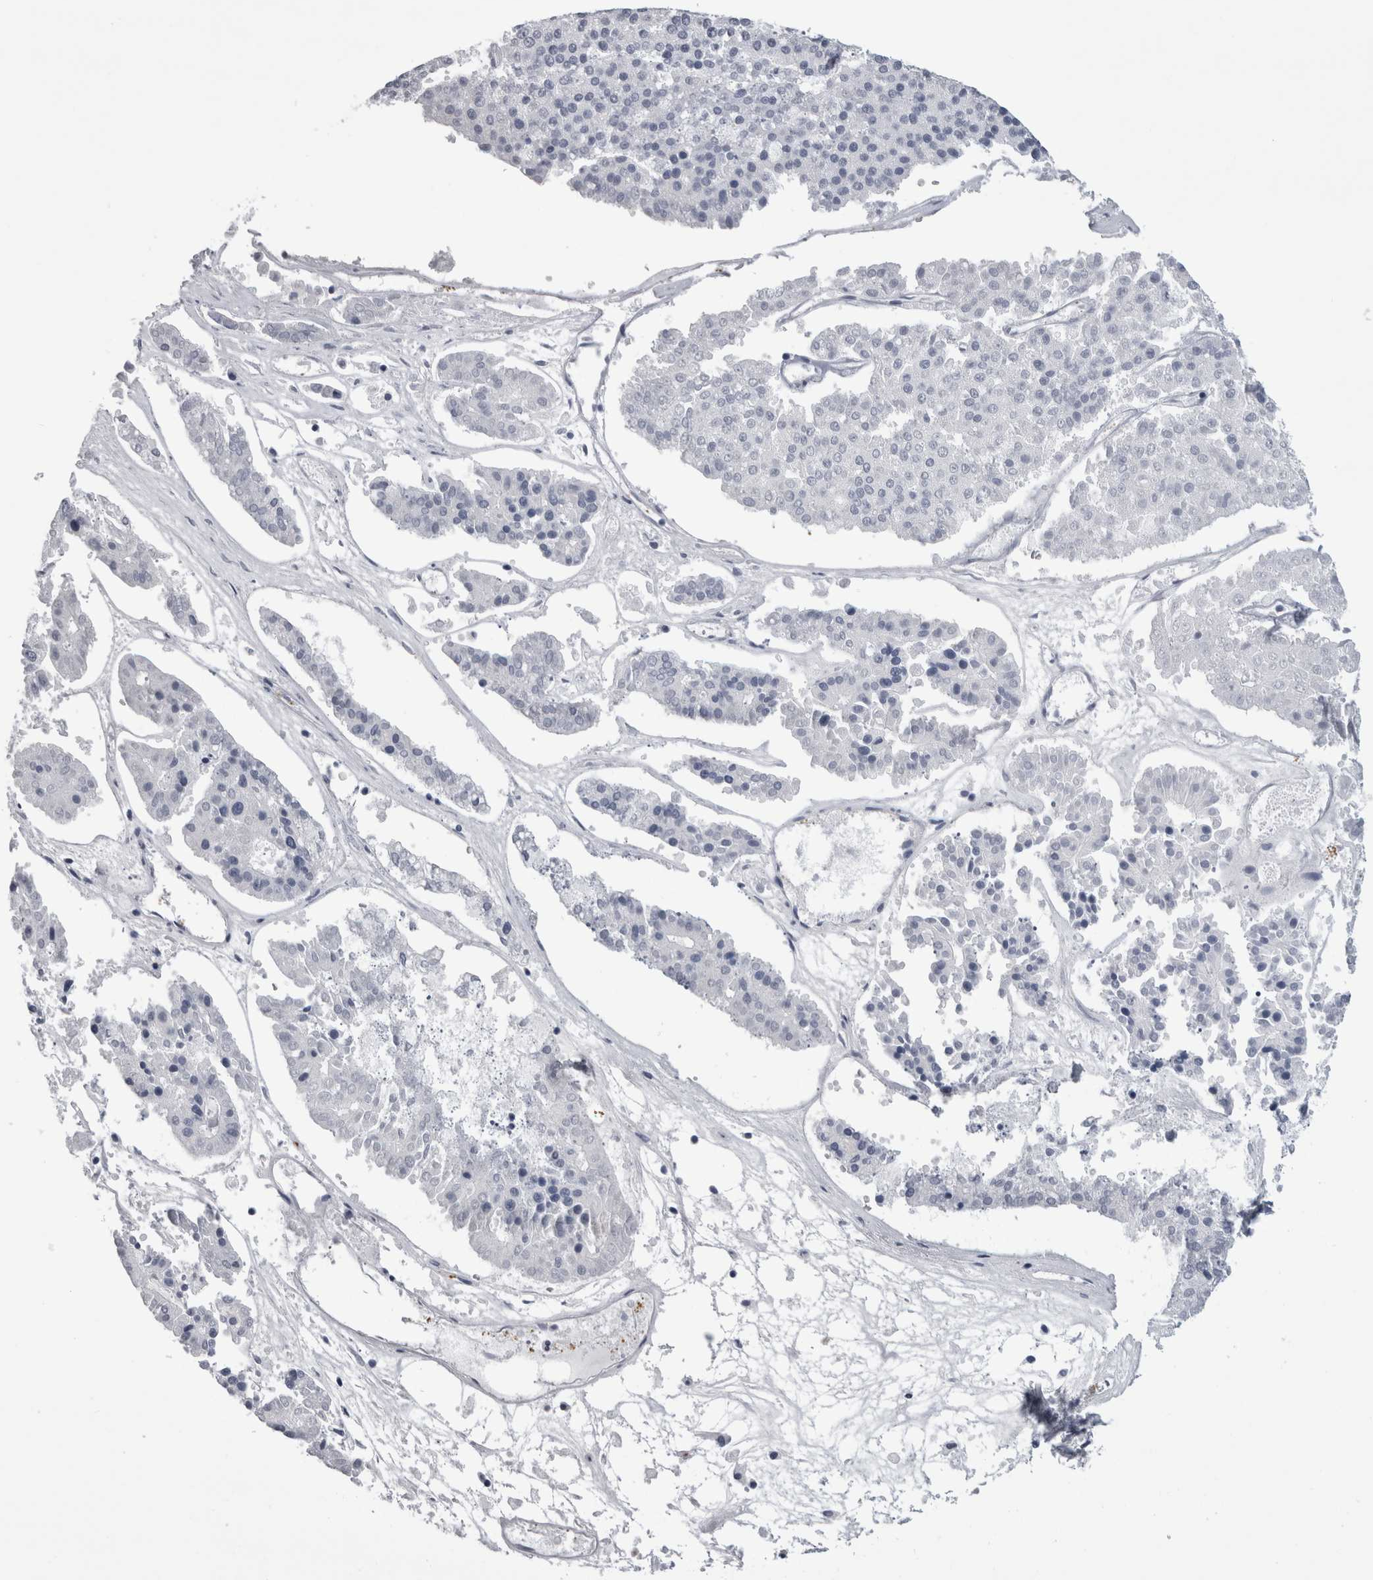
{"staining": {"intensity": "negative", "quantity": "none", "location": "none"}, "tissue": "pancreatic cancer", "cell_type": "Tumor cells", "image_type": "cancer", "snomed": [{"axis": "morphology", "description": "Adenocarcinoma, NOS"}, {"axis": "topography", "description": "Pancreas"}], "caption": "A high-resolution photomicrograph shows IHC staining of adenocarcinoma (pancreatic), which demonstrates no significant positivity in tumor cells.", "gene": "ALDH8A1", "patient": {"sex": "male", "age": 50}}